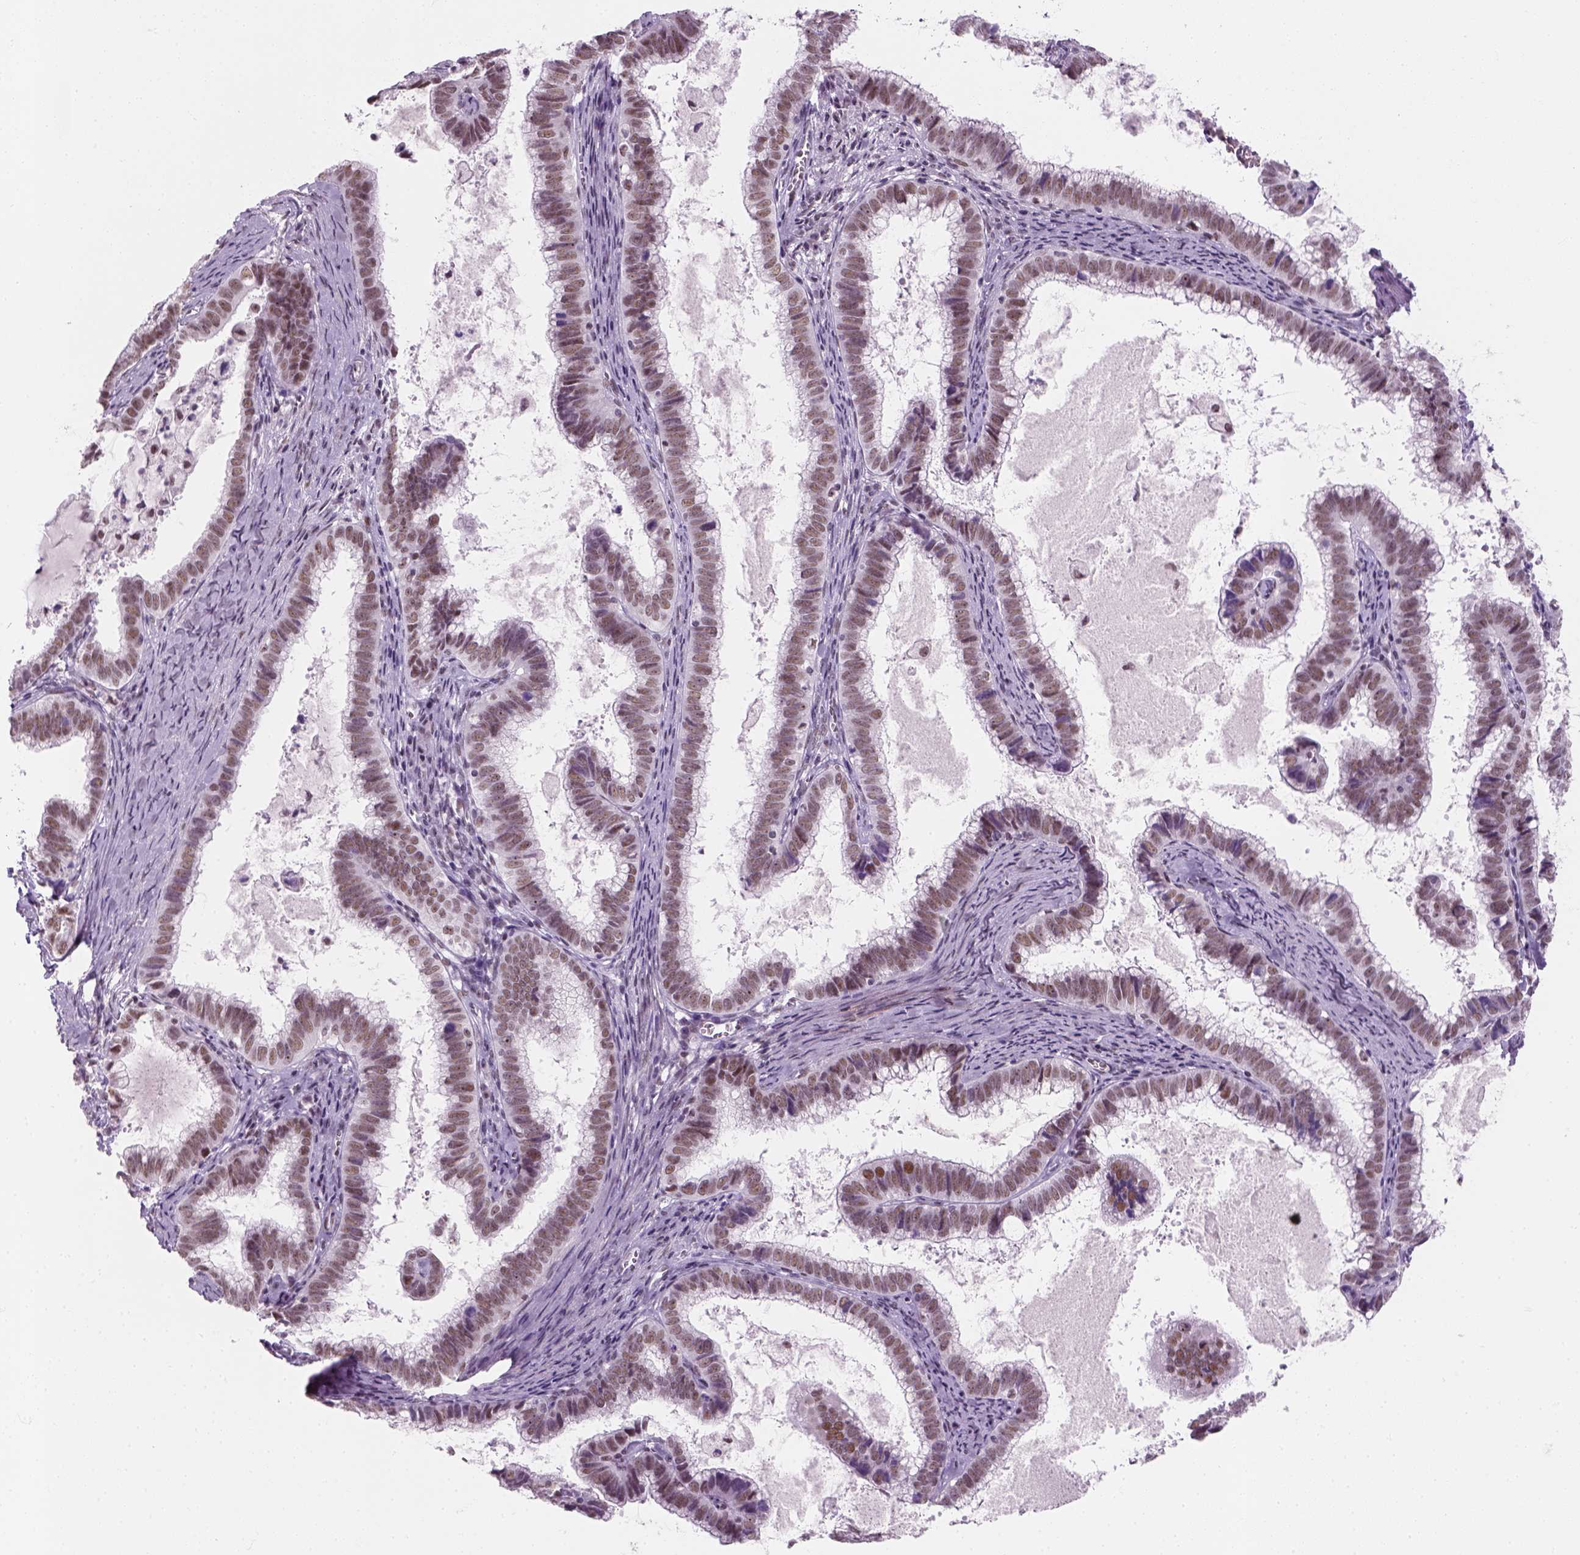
{"staining": {"intensity": "weak", "quantity": ">75%", "location": "nuclear"}, "tissue": "cervical cancer", "cell_type": "Tumor cells", "image_type": "cancer", "snomed": [{"axis": "morphology", "description": "Adenocarcinoma, NOS"}, {"axis": "topography", "description": "Cervix"}], "caption": "A high-resolution micrograph shows IHC staining of cervical adenocarcinoma, which demonstrates weak nuclear positivity in about >75% of tumor cells. The staining was performed using DAB to visualize the protein expression in brown, while the nuclei were stained in blue with hematoxylin (Magnification: 20x).", "gene": "ZNF865", "patient": {"sex": "female", "age": 61}}